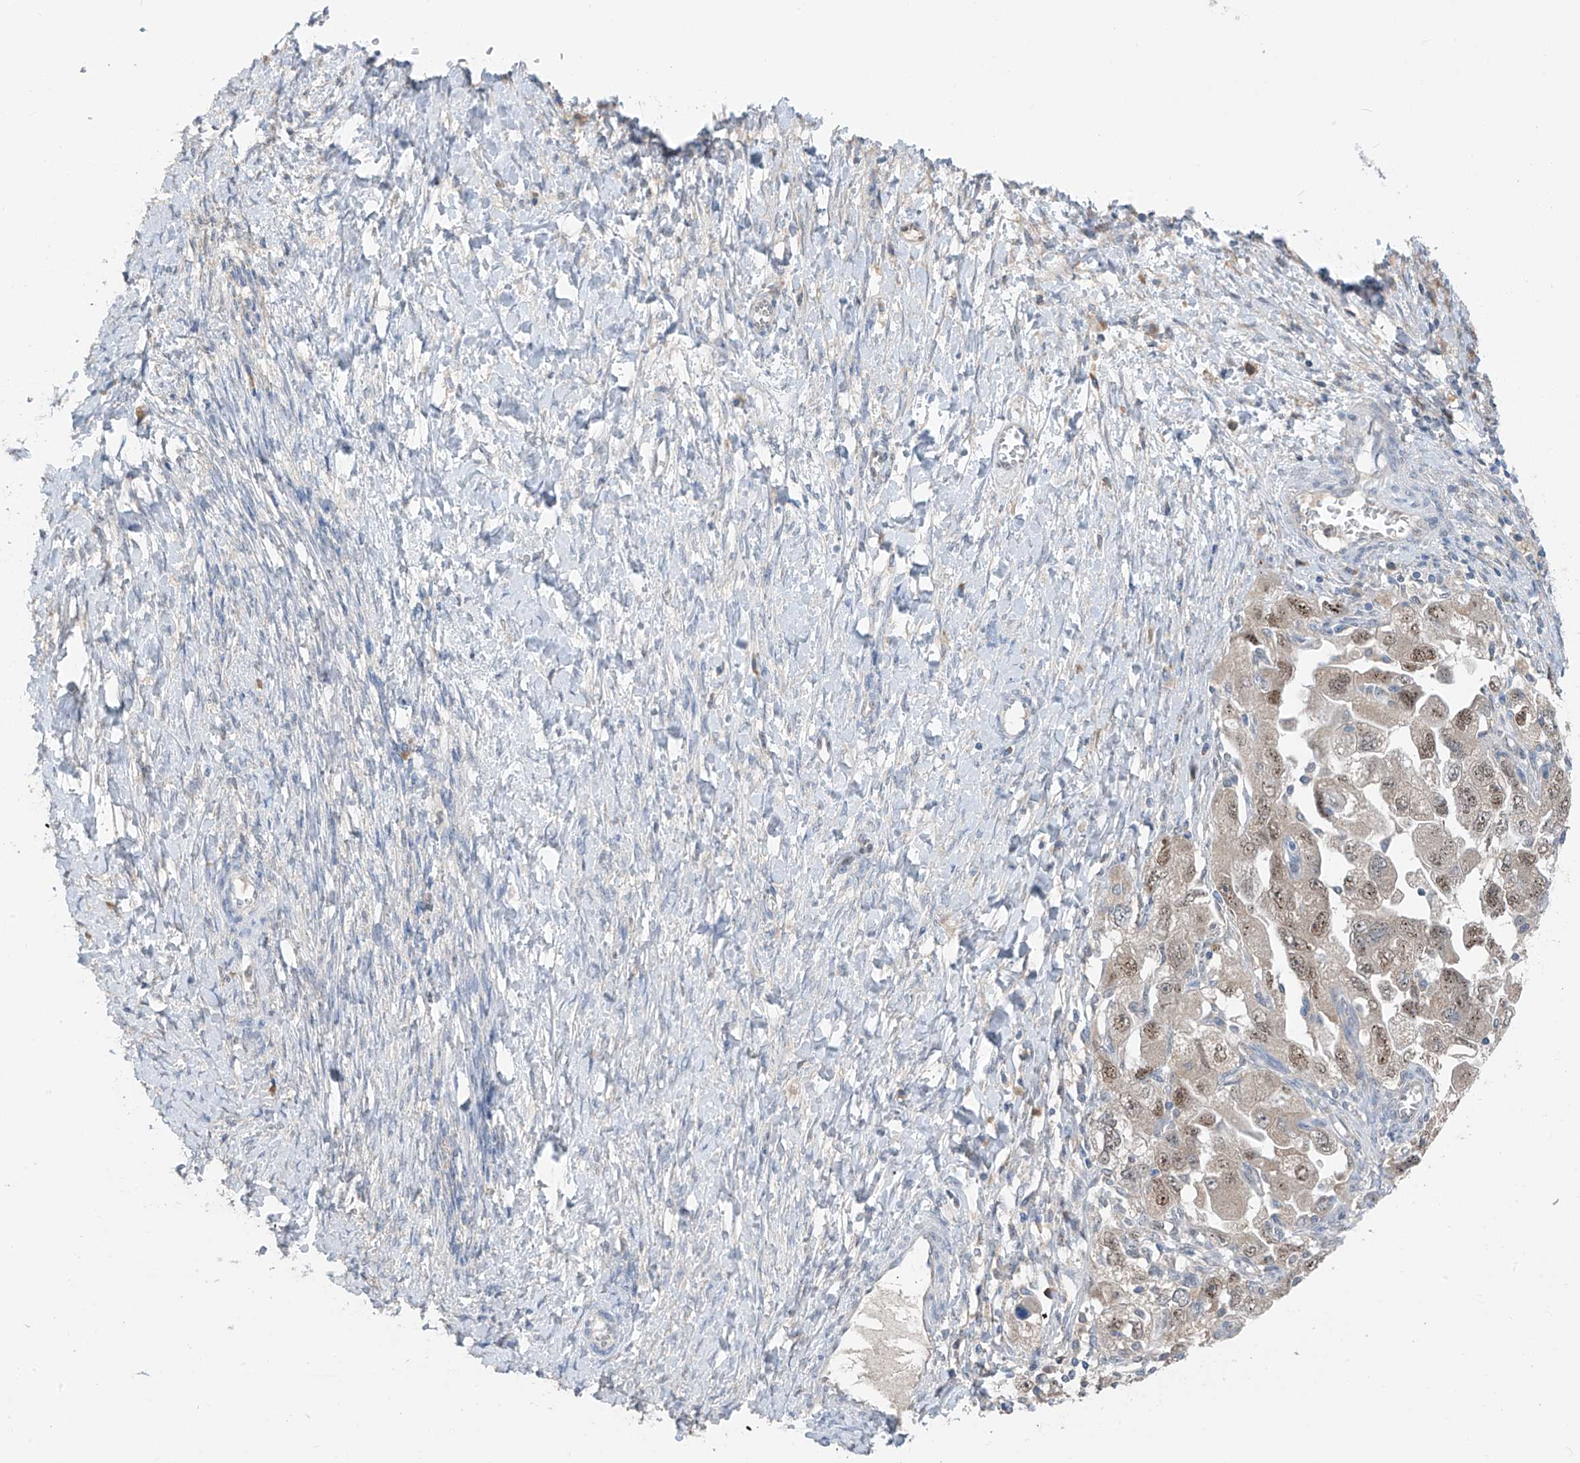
{"staining": {"intensity": "moderate", "quantity": "25%-75%", "location": "nuclear"}, "tissue": "ovarian cancer", "cell_type": "Tumor cells", "image_type": "cancer", "snomed": [{"axis": "morphology", "description": "Carcinoma, NOS"}, {"axis": "morphology", "description": "Cystadenocarcinoma, serous, NOS"}, {"axis": "topography", "description": "Ovary"}], "caption": "Ovarian cancer (carcinoma) tissue reveals moderate nuclear staining in about 25%-75% of tumor cells, visualized by immunohistochemistry. The staining was performed using DAB (3,3'-diaminobenzidine) to visualize the protein expression in brown, while the nuclei were stained in blue with hematoxylin (Magnification: 20x).", "gene": "RPL4", "patient": {"sex": "female", "age": 69}}